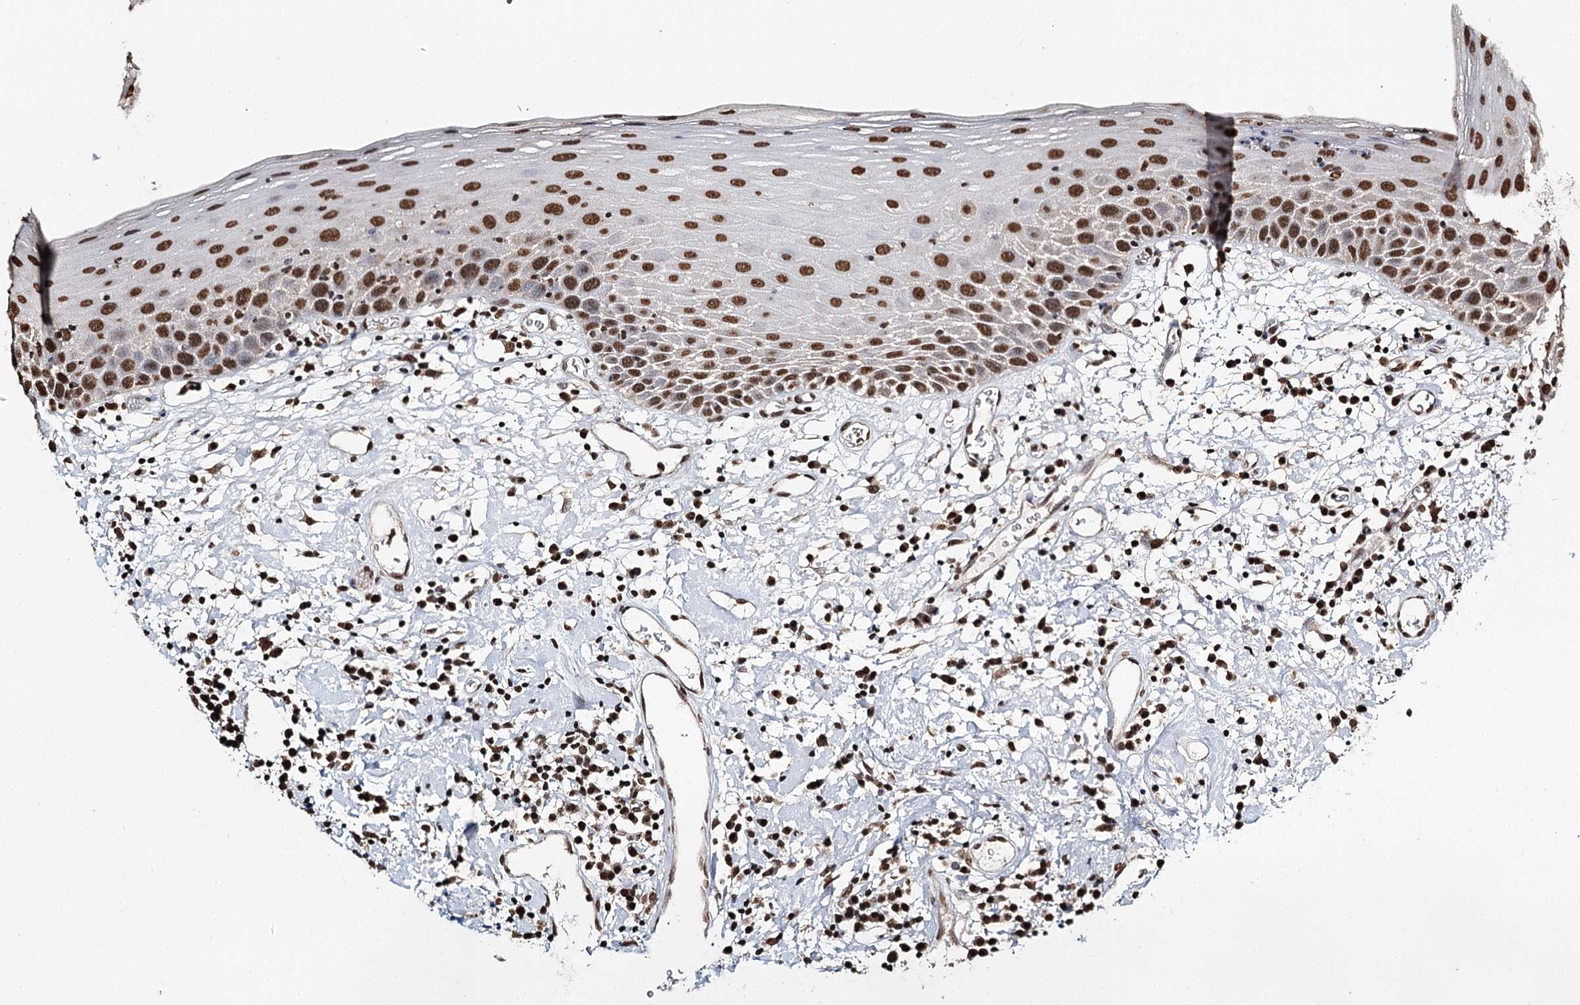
{"staining": {"intensity": "moderate", "quantity": ">75%", "location": "nuclear"}, "tissue": "oral mucosa", "cell_type": "Squamous epithelial cells", "image_type": "normal", "snomed": [{"axis": "morphology", "description": "Normal tissue, NOS"}, {"axis": "topography", "description": "Oral tissue"}], "caption": "The histopathology image reveals a brown stain indicating the presence of a protein in the nuclear of squamous epithelial cells in oral mucosa.", "gene": "RPS27A", "patient": {"sex": "male", "age": 74}}